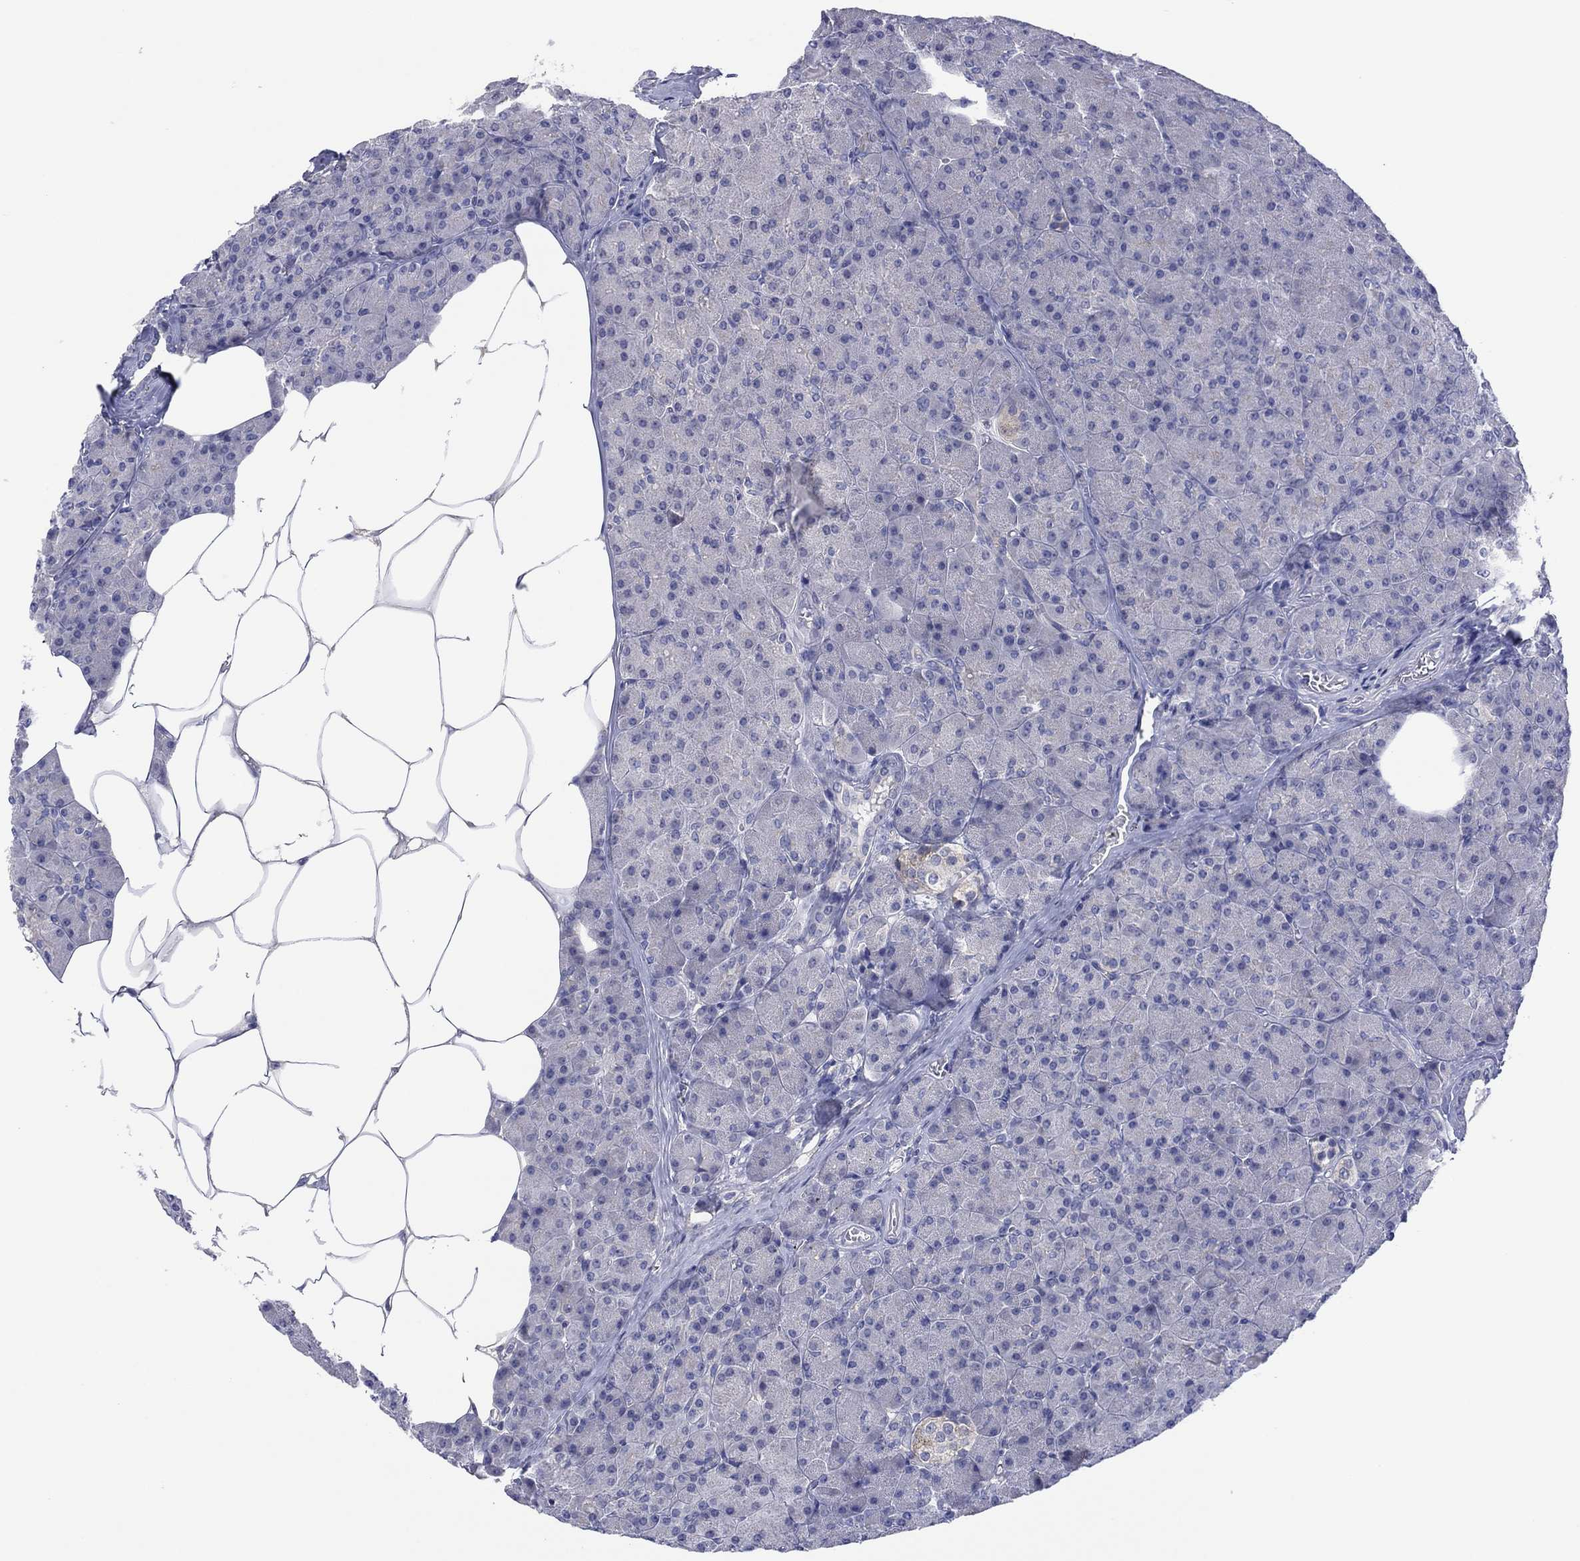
{"staining": {"intensity": "negative", "quantity": "none", "location": "none"}, "tissue": "pancreas", "cell_type": "Exocrine glandular cells", "image_type": "normal", "snomed": [{"axis": "morphology", "description": "Normal tissue, NOS"}, {"axis": "topography", "description": "Pancreas"}], "caption": "Pancreas stained for a protein using IHC displays no expression exocrine glandular cells.", "gene": "CYP2B6", "patient": {"sex": "female", "age": 45}}